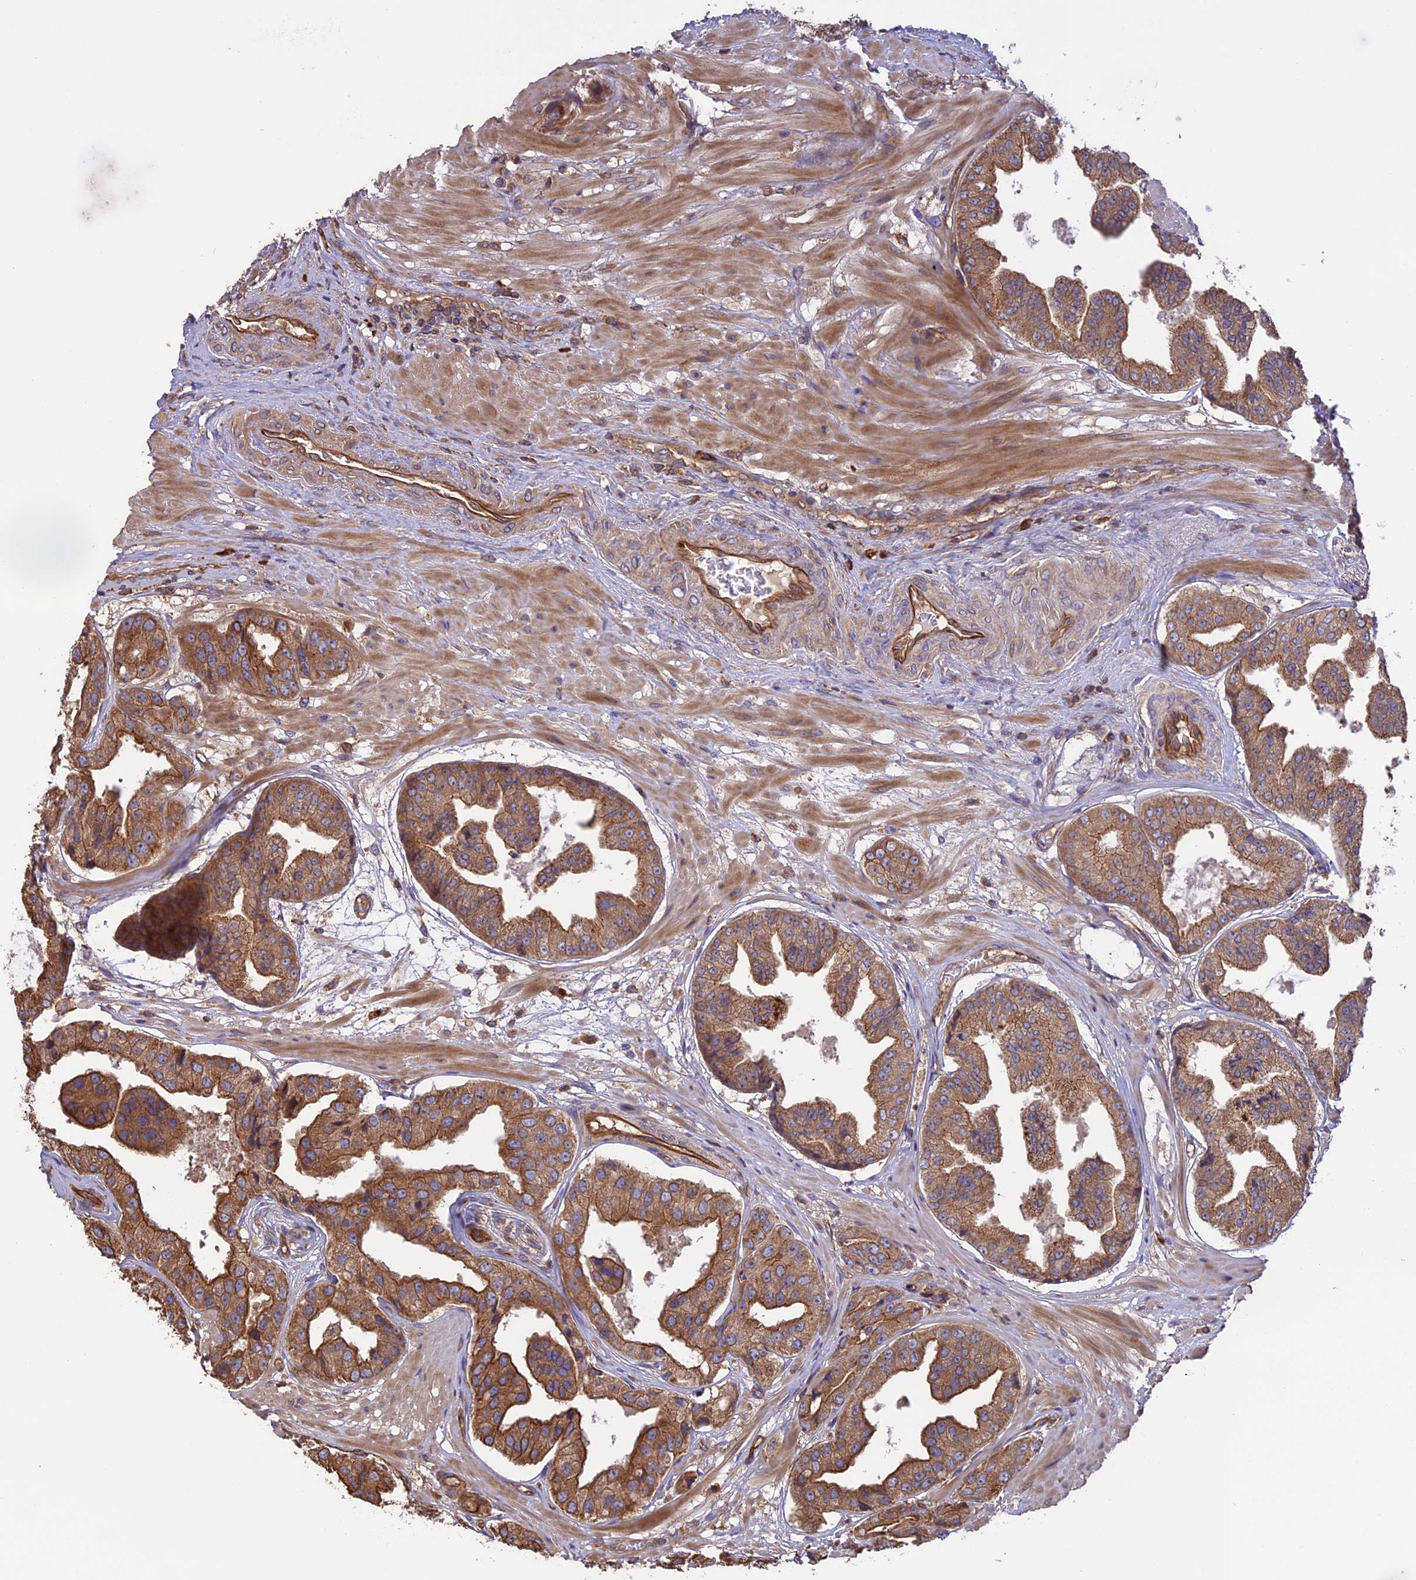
{"staining": {"intensity": "moderate", "quantity": ">75%", "location": "cytoplasmic/membranous"}, "tissue": "prostate cancer", "cell_type": "Tumor cells", "image_type": "cancer", "snomed": [{"axis": "morphology", "description": "Adenocarcinoma, High grade"}, {"axis": "topography", "description": "Prostate"}], "caption": "High-grade adenocarcinoma (prostate) was stained to show a protein in brown. There is medium levels of moderate cytoplasmic/membranous staining in approximately >75% of tumor cells.", "gene": "GAS8", "patient": {"sex": "male", "age": 63}}